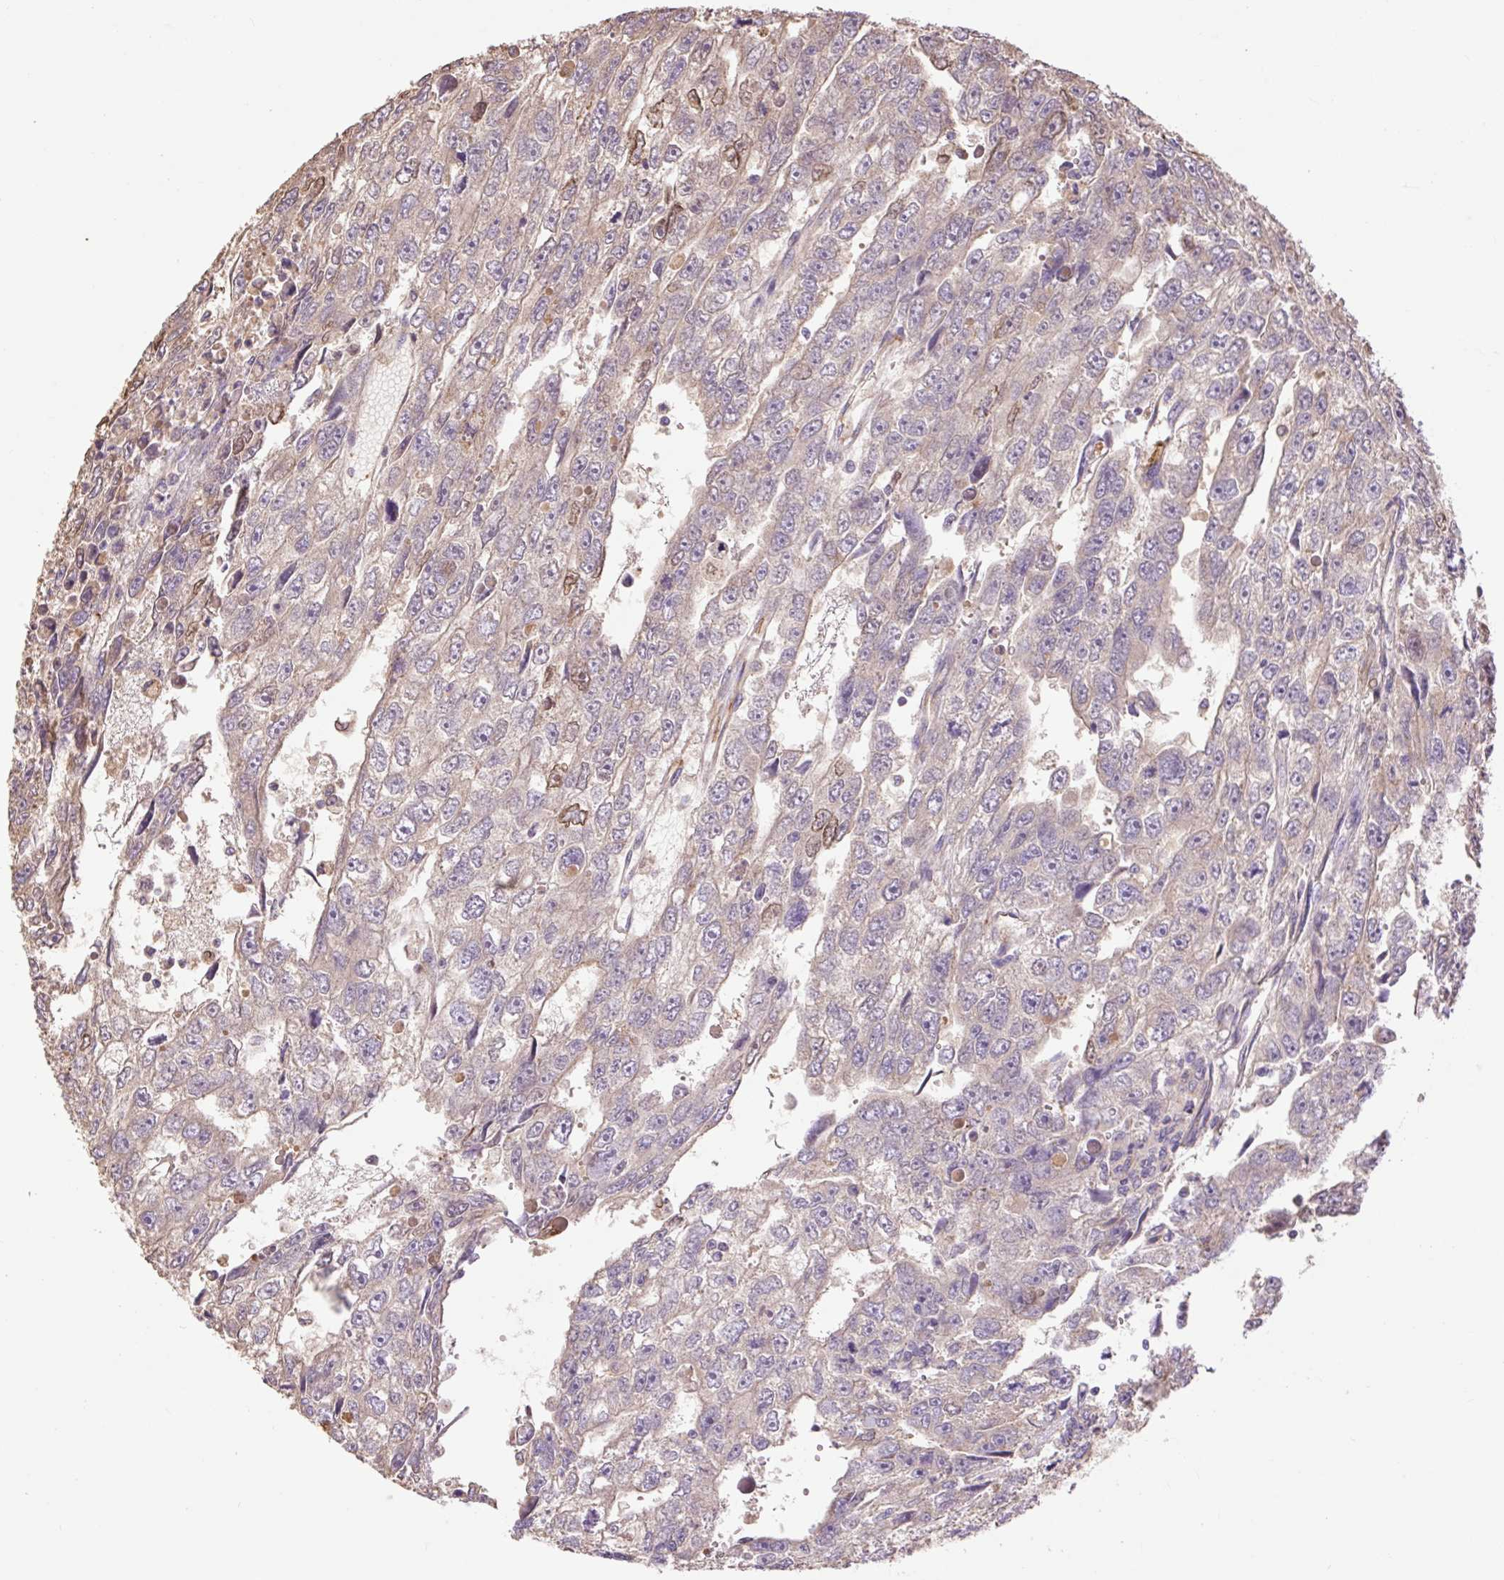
{"staining": {"intensity": "negative", "quantity": "none", "location": "none"}, "tissue": "testis cancer", "cell_type": "Tumor cells", "image_type": "cancer", "snomed": [{"axis": "morphology", "description": "Carcinoma, Embryonal, NOS"}, {"axis": "topography", "description": "Testis"}], "caption": "This is an immunohistochemistry (IHC) image of human testis embryonal carcinoma. There is no staining in tumor cells.", "gene": "DESI1", "patient": {"sex": "male", "age": 20}}